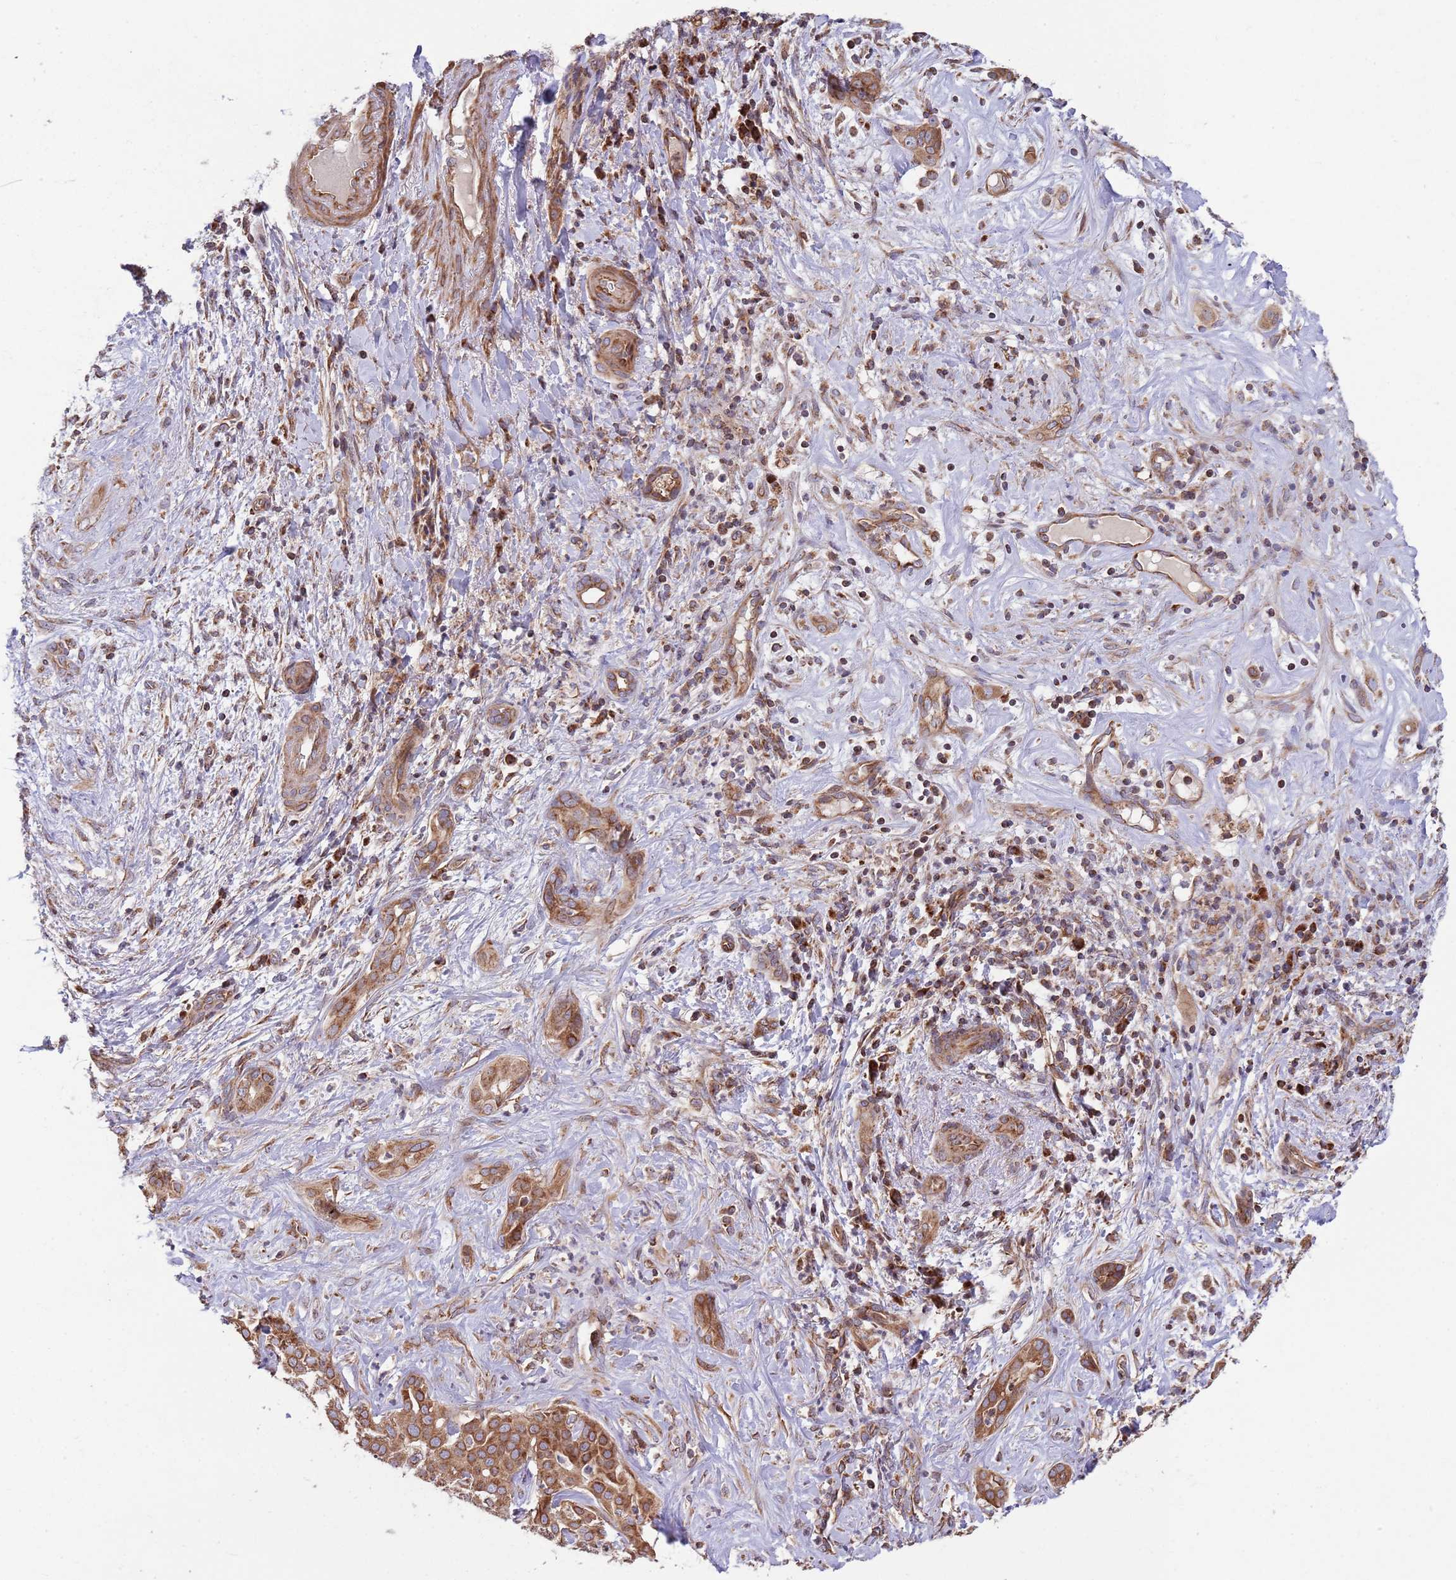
{"staining": {"intensity": "moderate", "quantity": ">75%", "location": "cytoplasmic/membranous"}, "tissue": "liver cancer", "cell_type": "Tumor cells", "image_type": "cancer", "snomed": [{"axis": "morphology", "description": "Cholangiocarcinoma"}, {"axis": "topography", "description": "Liver"}], "caption": "A brown stain shows moderate cytoplasmic/membranous positivity of a protein in liver cancer tumor cells. The staining was performed using DAB to visualize the protein expression in brown, while the nuclei were stained in blue with hematoxylin (Magnification: 20x).", "gene": "ATP5PD", "patient": {"sex": "male", "age": 67}}